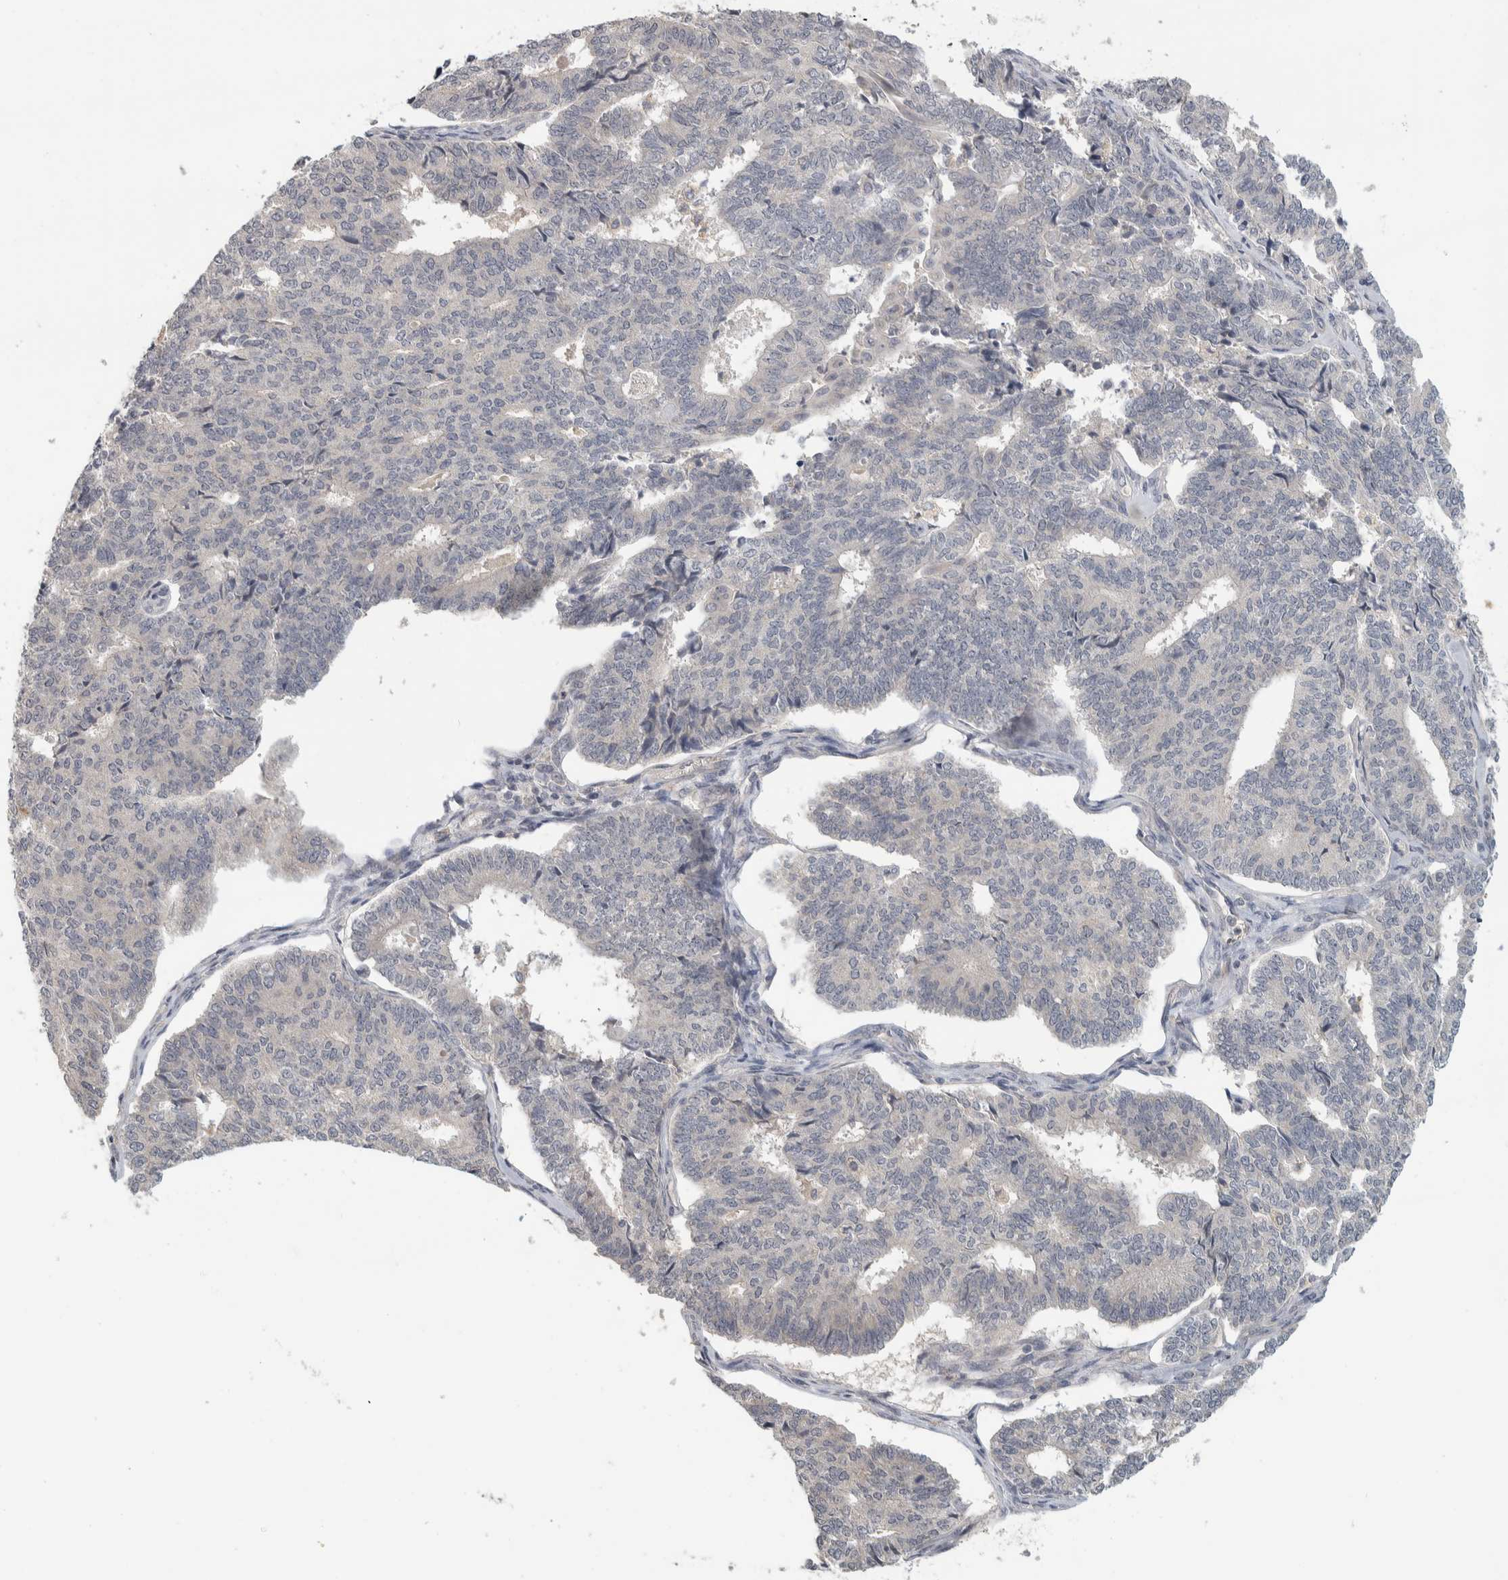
{"staining": {"intensity": "negative", "quantity": "none", "location": "none"}, "tissue": "endometrial cancer", "cell_type": "Tumor cells", "image_type": "cancer", "snomed": [{"axis": "morphology", "description": "Adenocarcinoma, NOS"}, {"axis": "topography", "description": "Endometrium"}], "caption": "Tumor cells show no significant staining in endometrial cancer.", "gene": "AFP", "patient": {"sex": "female", "age": 70}}